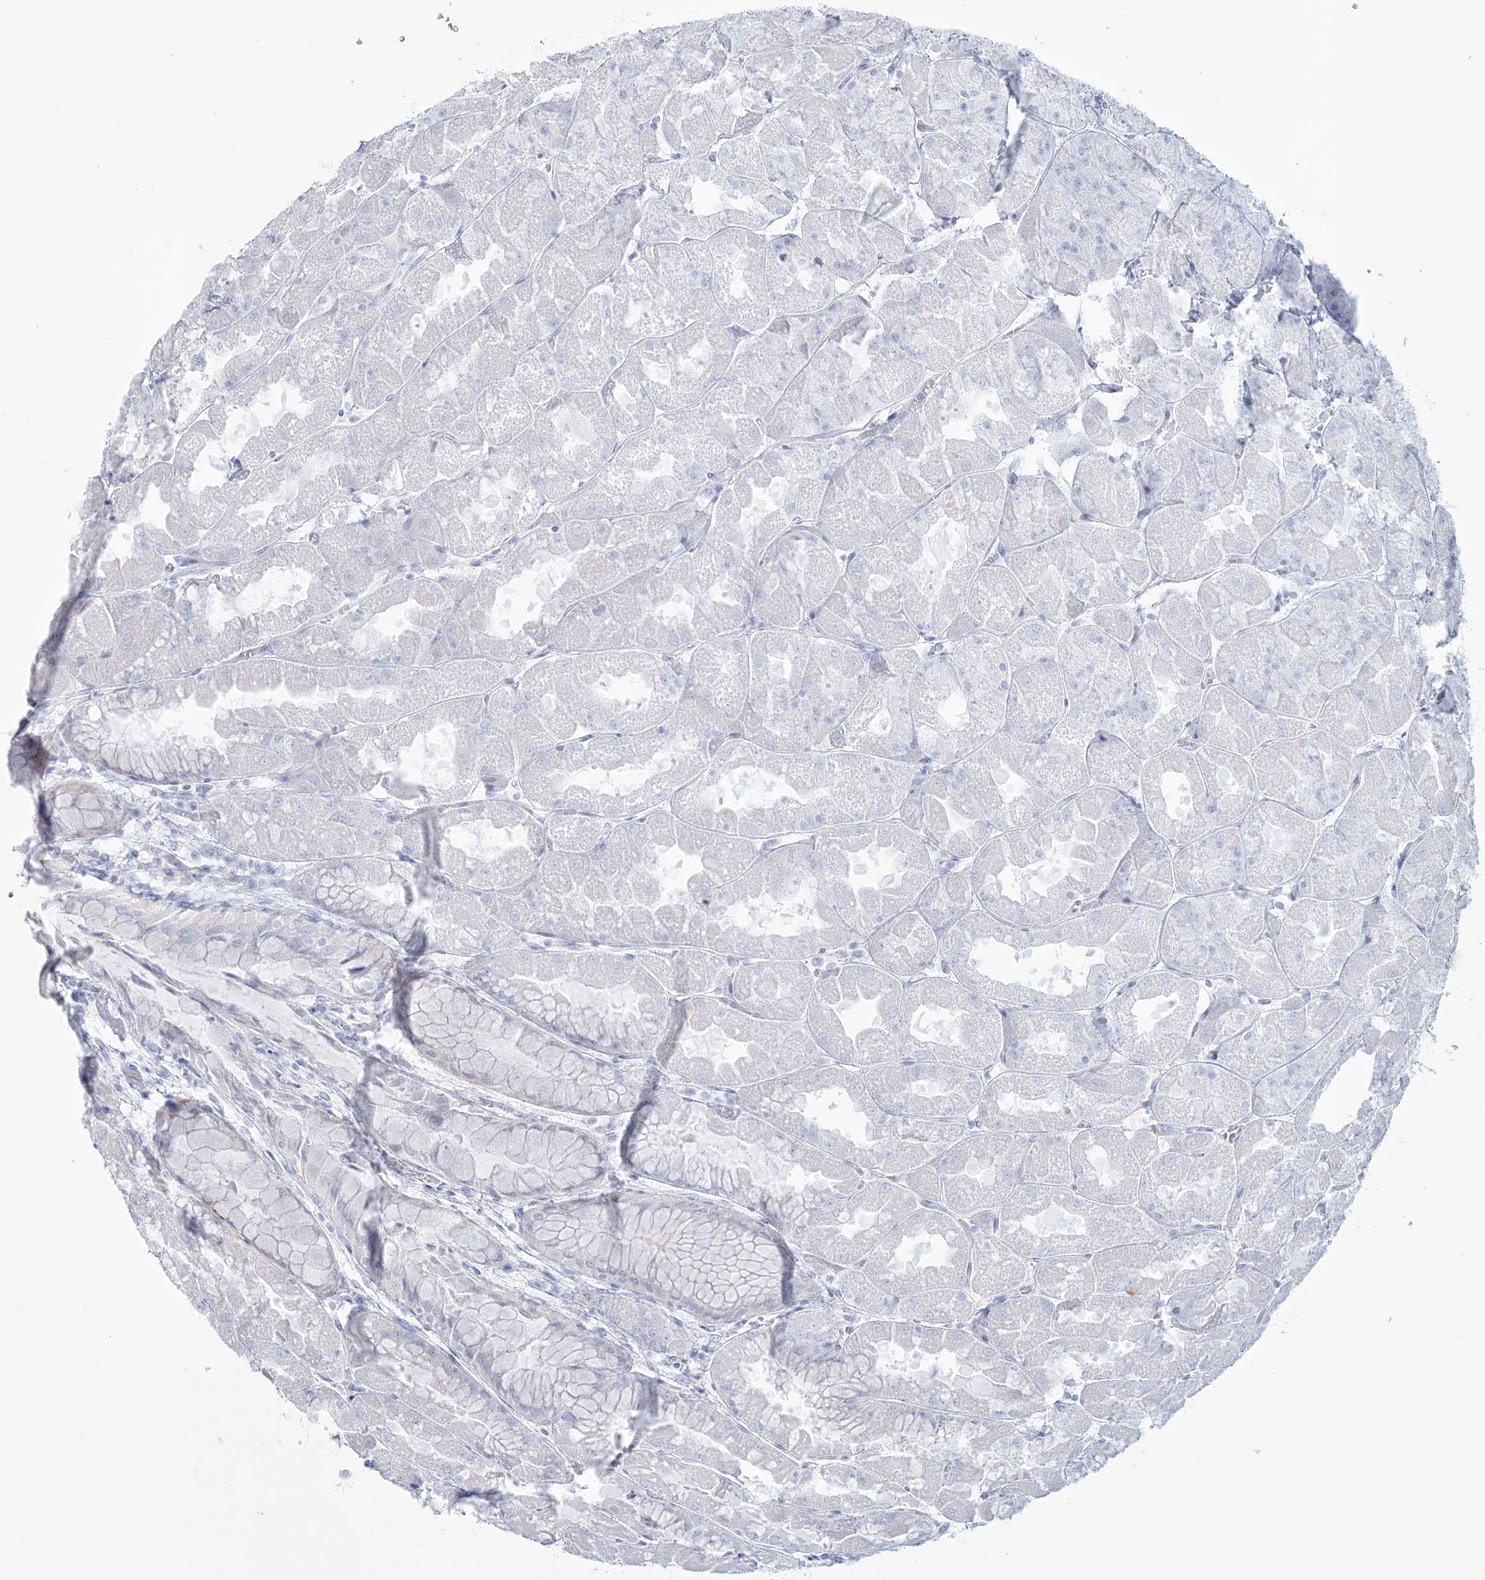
{"staining": {"intensity": "negative", "quantity": "none", "location": "none"}, "tissue": "stomach", "cell_type": "Glandular cells", "image_type": "normal", "snomed": [{"axis": "morphology", "description": "Normal tissue, NOS"}, {"axis": "topography", "description": "Stomach"}], "caption": "The immunohistochemistry (IHC) histopathology image has no significant positivity in glandular cells of stomach.", "gene": "ADGB", "patient": {"sex": "female", "age": 61}}